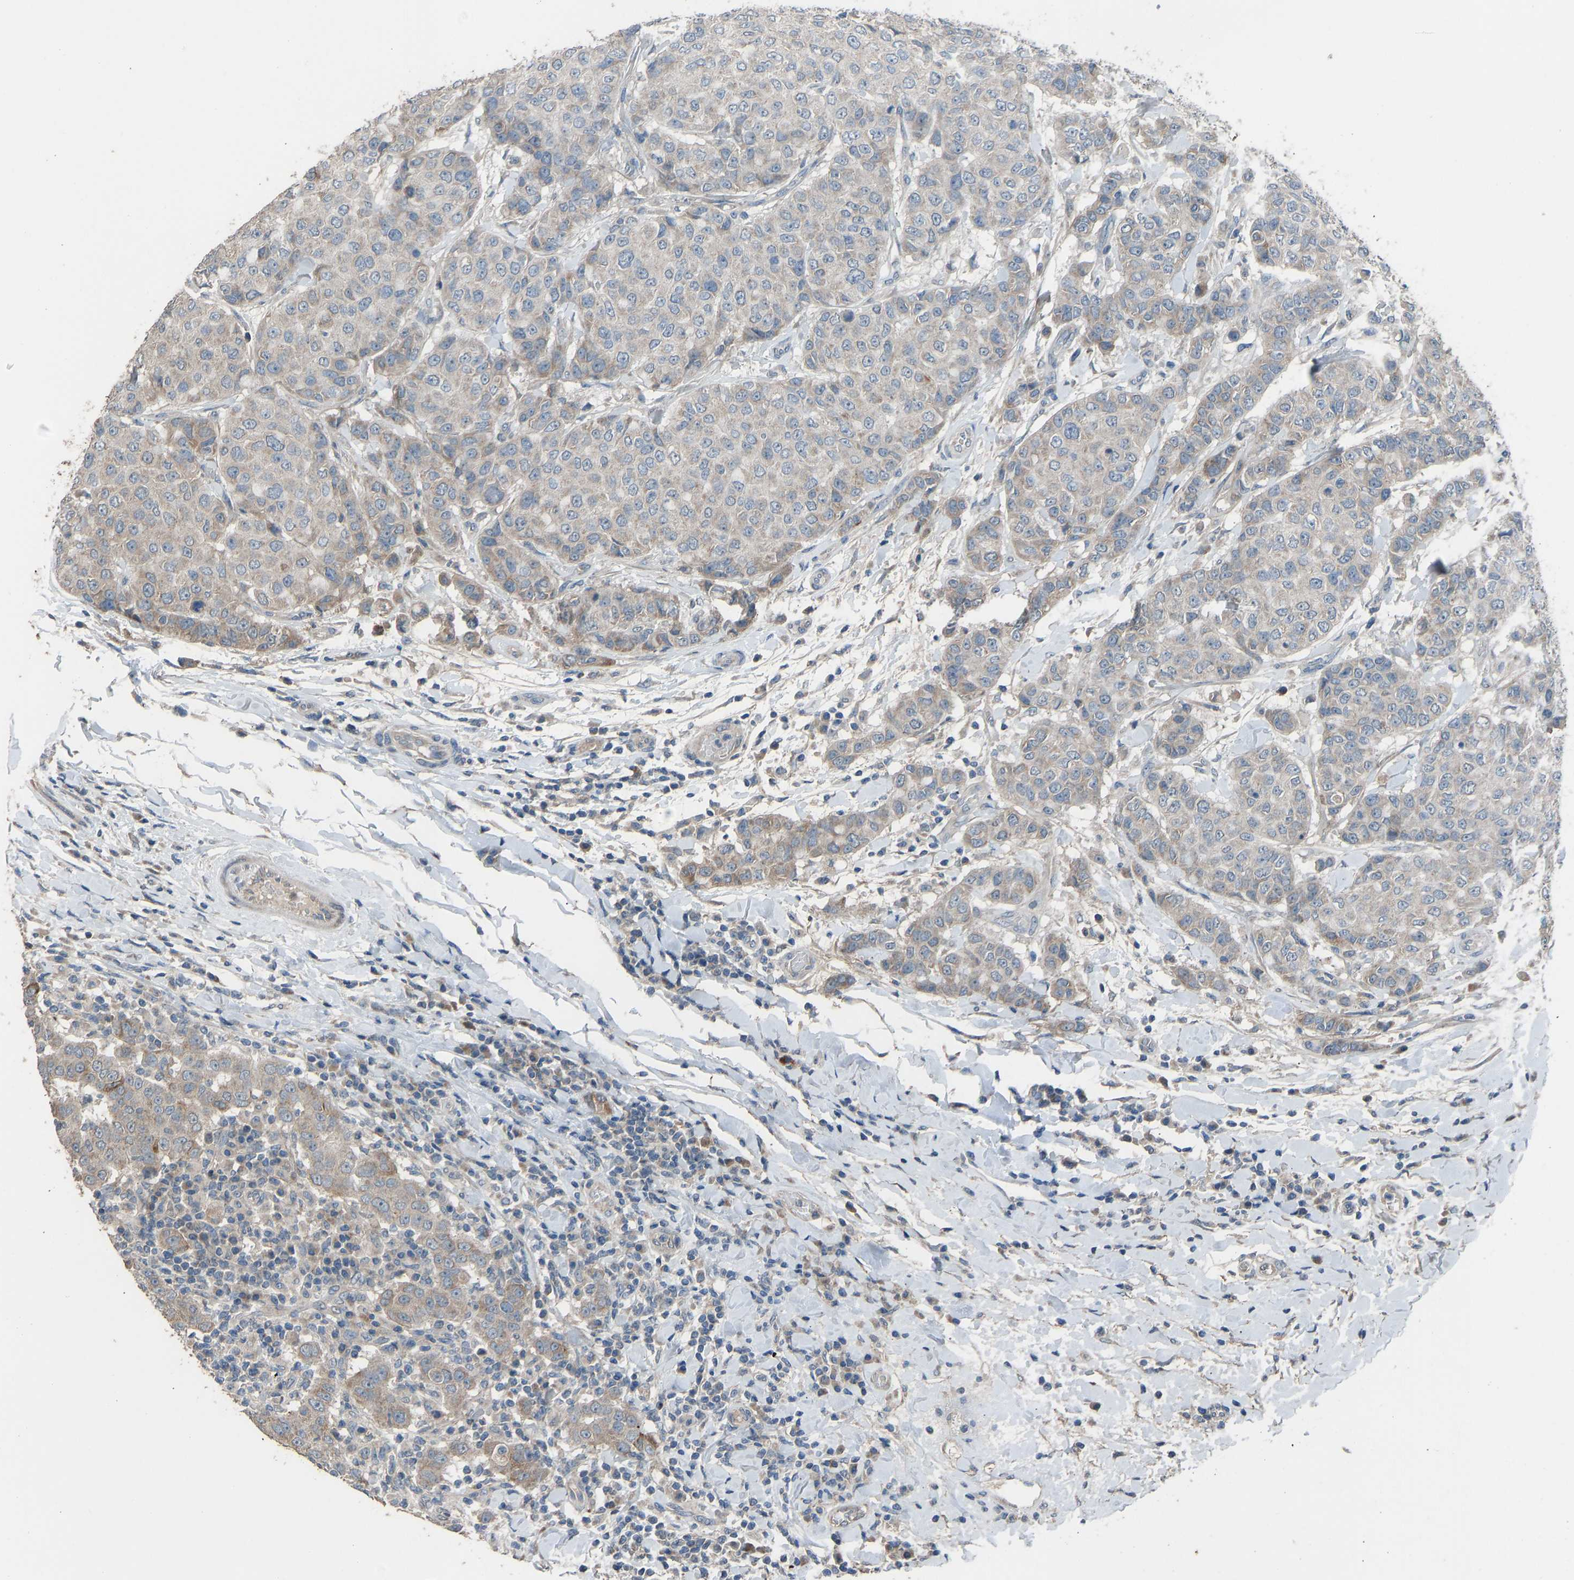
{"staining": {"intensity": "weak", "quantity": "<25%", "location": "cytoplasmic/membranous"}, "tissue": "breast cancer", "cell_type": "Tumor cells", "image_type": "cancer", "snomed": [{"axis": "morphology", "description": "Duct carcinoma"}, {"axis": "topography", "description": "Breast"}], "caption": "DAB (3,3'-diaminobenzidine) immunohistochemical staining of human breast cancer demonstrates no significant staining in tumor cells.", "gene": "TGFBR3", "patient": {"sex": "female", "age": 27}}